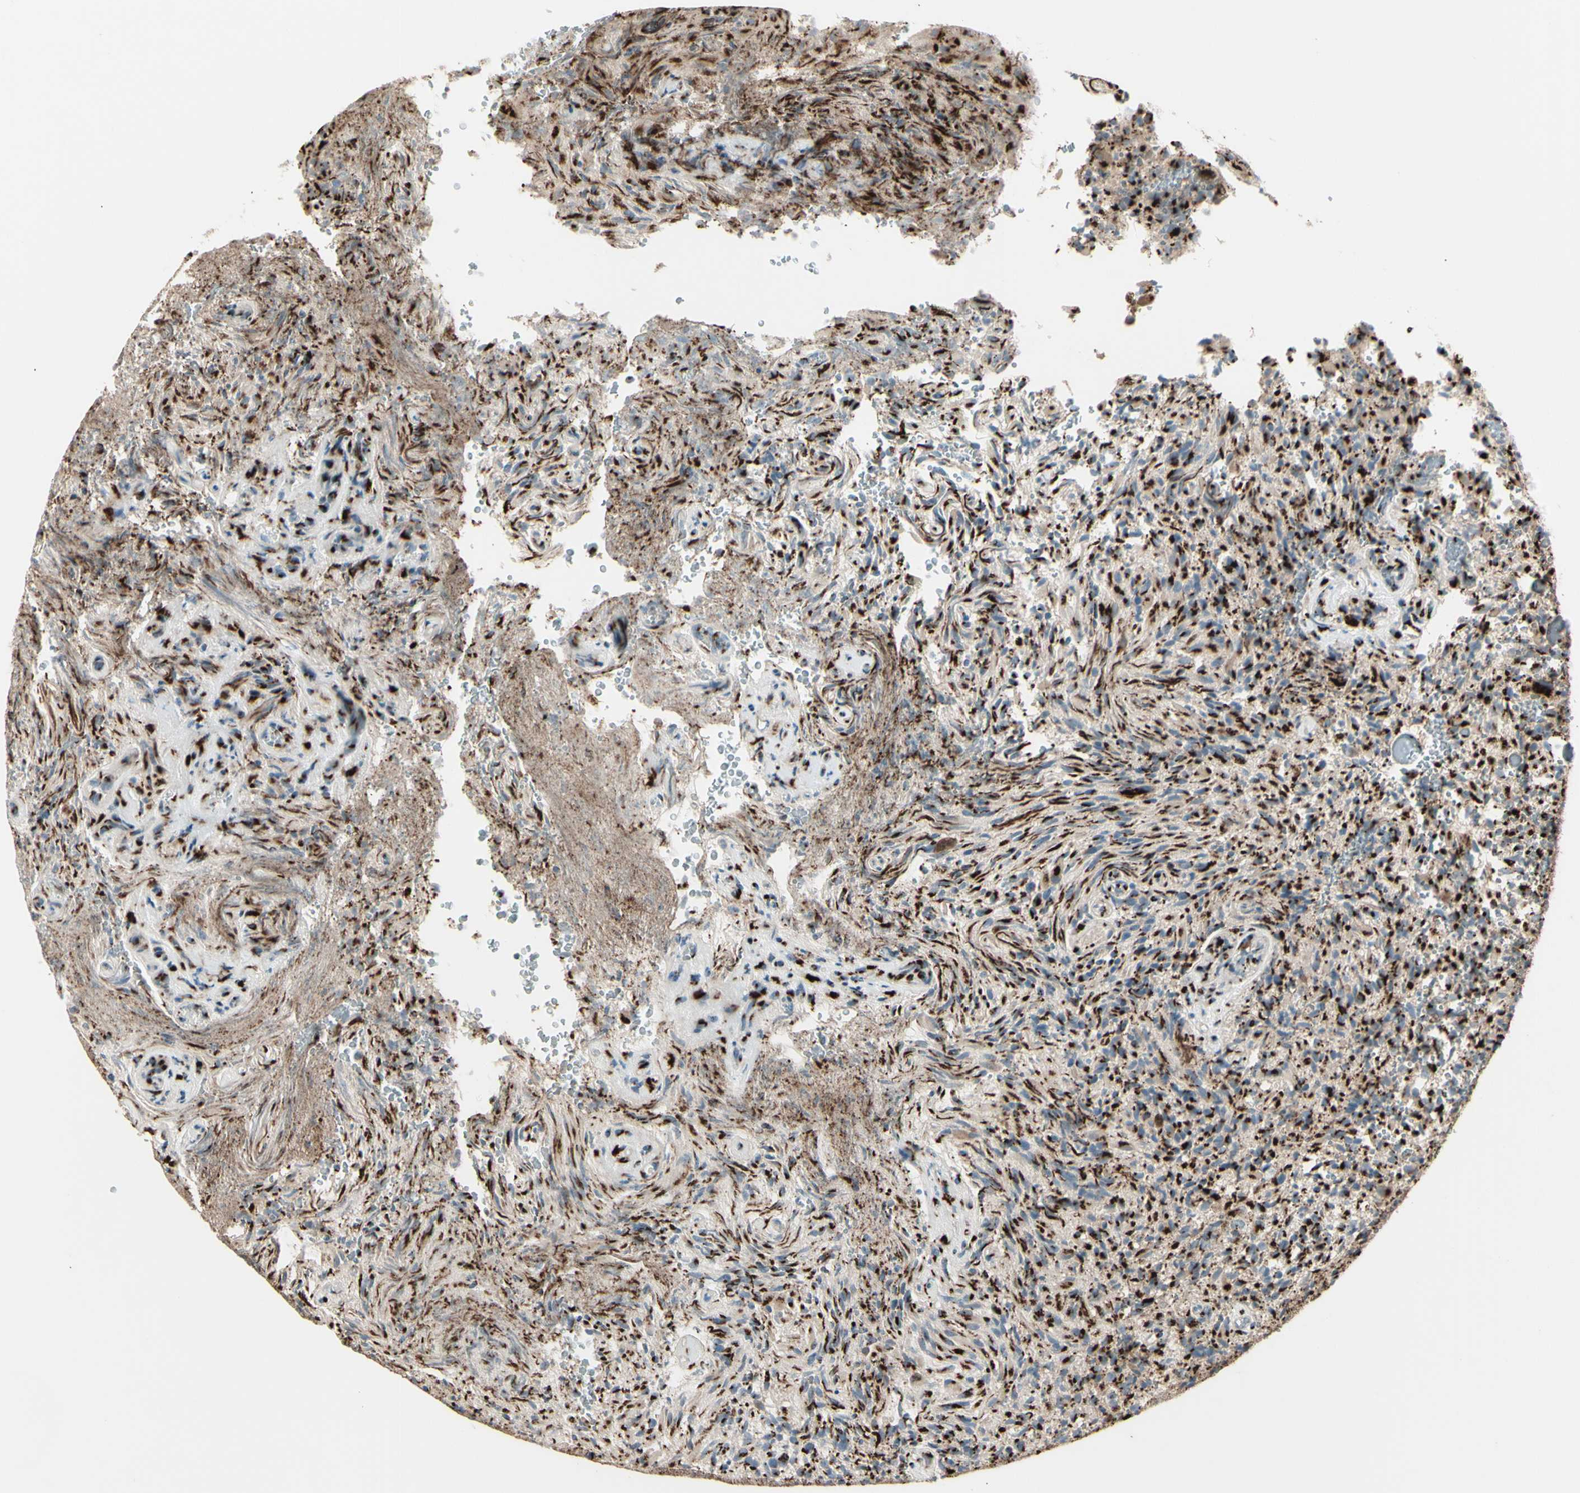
{"staining": {"intensity": "moderate", "quantity": ">75%", "location": "cytoplasmic/membranous"}, "tissue": "glioma", "cell_type": "Tumor cells", "image_type": "cancer", "snomed": [{"axis": "morphology", "description": "Glioma, malignant, High grade"}, {"axis": "topography", "description": "Brain"}], "caption": "Malignant glioma (high-grade) stained with DAB (3,3'-diaminobenzidine) IHC exhibits medium levels of moderate cytoplasmic/membranous staining in approximately >75% of tumor cells. The protein is shown in brown color, while the nuclei are stained blue.", "gene": "BPNT2", "patient": {"sex": "male", "age": 71}}